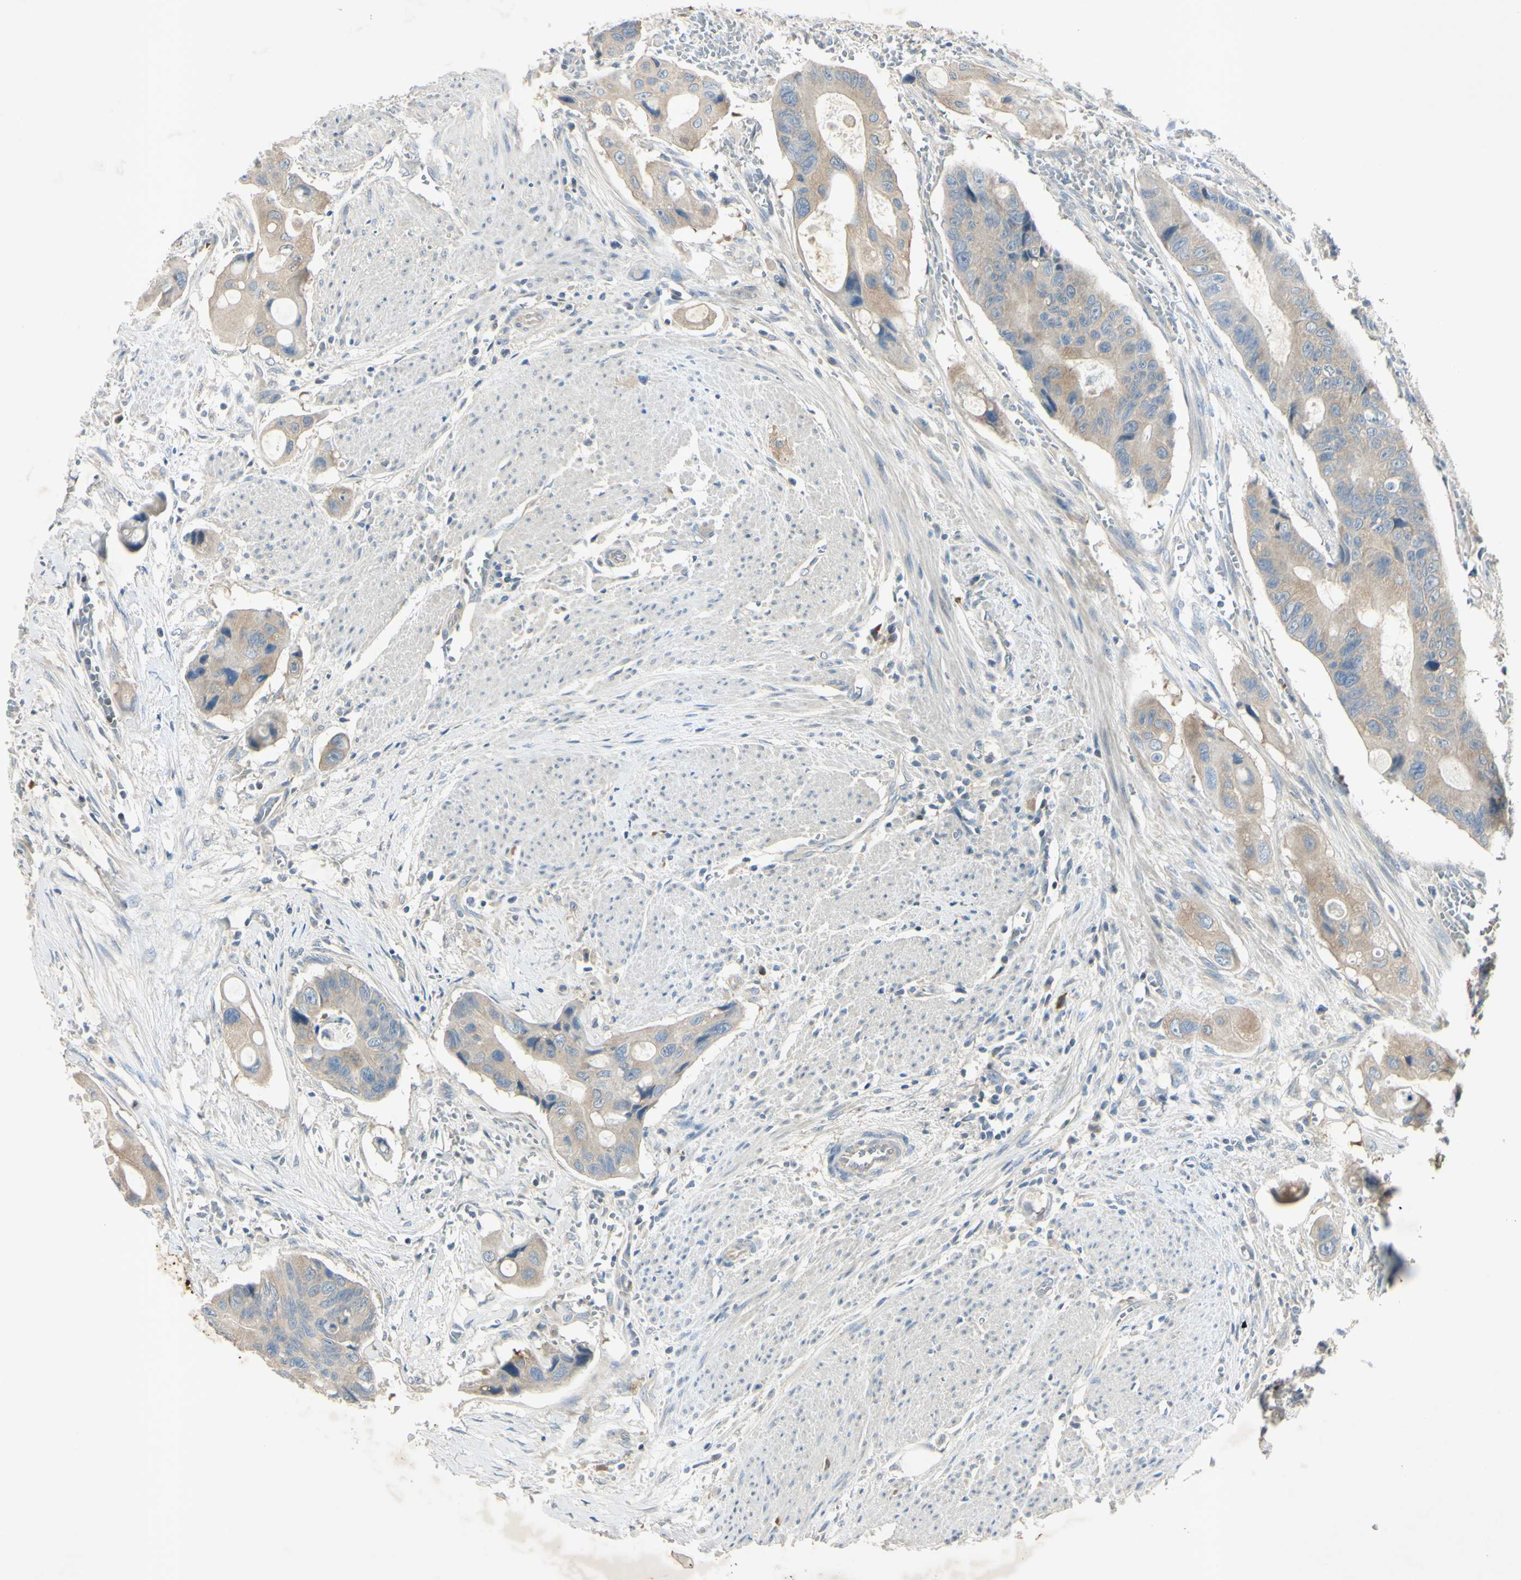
{"staining": {"intensity": "weak", "quantity": ">75%", "location": "cytoplasmic/membranous"}, "tissue": "colorectal cancer", "cell_type": "Tumor cells", "image_type": "cancer", "snomed": [{"axis": "morphology", "description": "Adenocarcinoma, NOS"}, {"axis": "topography", "description": "Colon"}], "caption": "Human colorectal adenocarcinoma stained with a protein marker displays weak staining in tumor cells.", "gene": "AATK", "patient": {"sex": "female", "age": 57}}